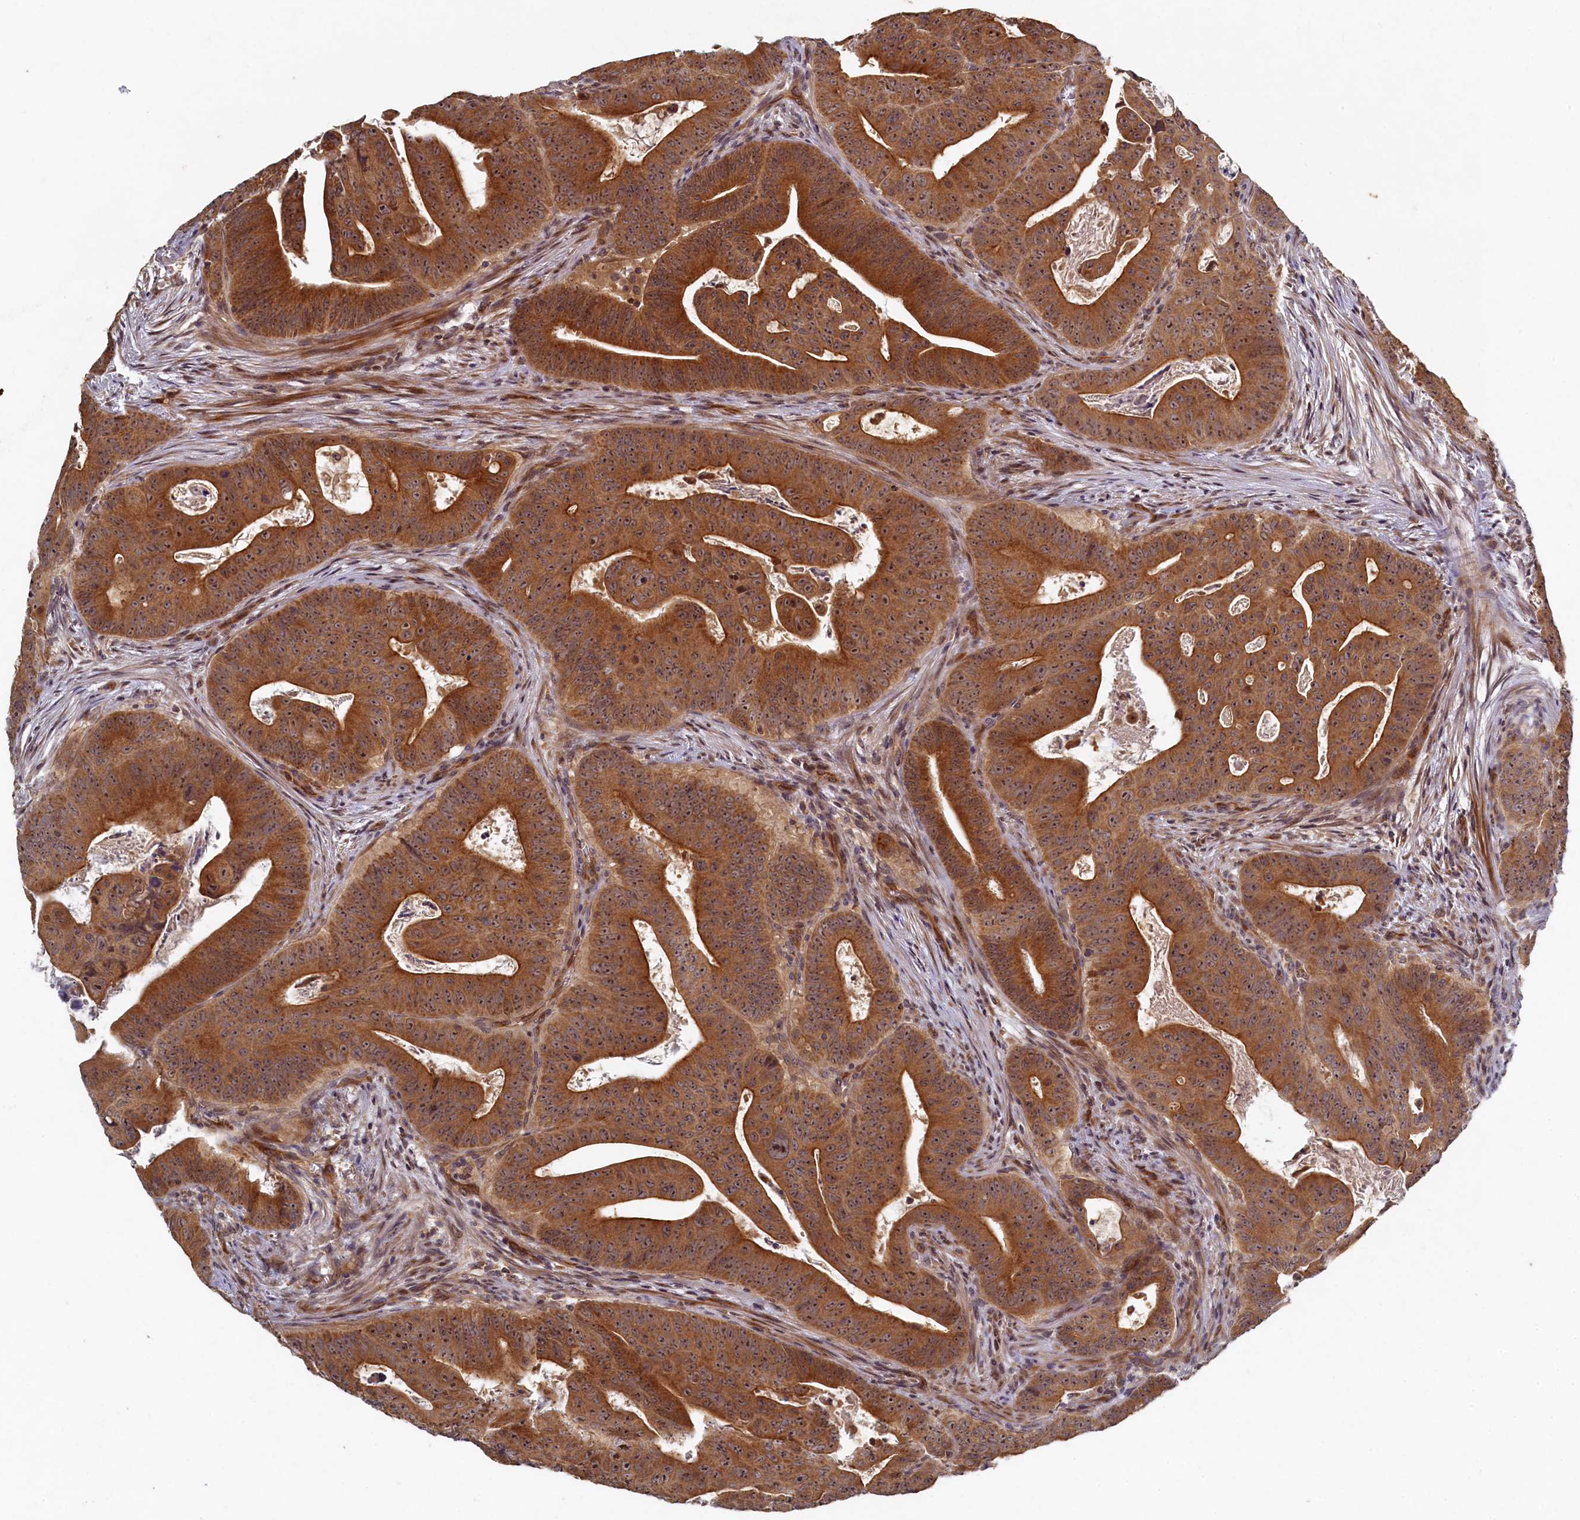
{"staining": {"intensity": "strong", "quantity": ">75%", "location": "cytoplasmic/membranous"}, "tissue": "colorectal cancer", "cell_type": "Tumor cells", "image_type": "cancer", "snomed": [{"axis": "morphology", "description": "Adenocarcinoma, NOS"}, {"axis": "topography", "description": "Rectum"}], "caption": "Immunohistochemical staining of colorectal cancer (adenocarcinoma) shows strong cytoplasmic/membranous protein expression in approximately >75% of tumor cells. (Stains: DAB in brown, nuclei in blue, Microscopy: brightfield microscopy at high magnification).", "gene": "CEP20", "patient": {"sex": "female", "age": 75}}